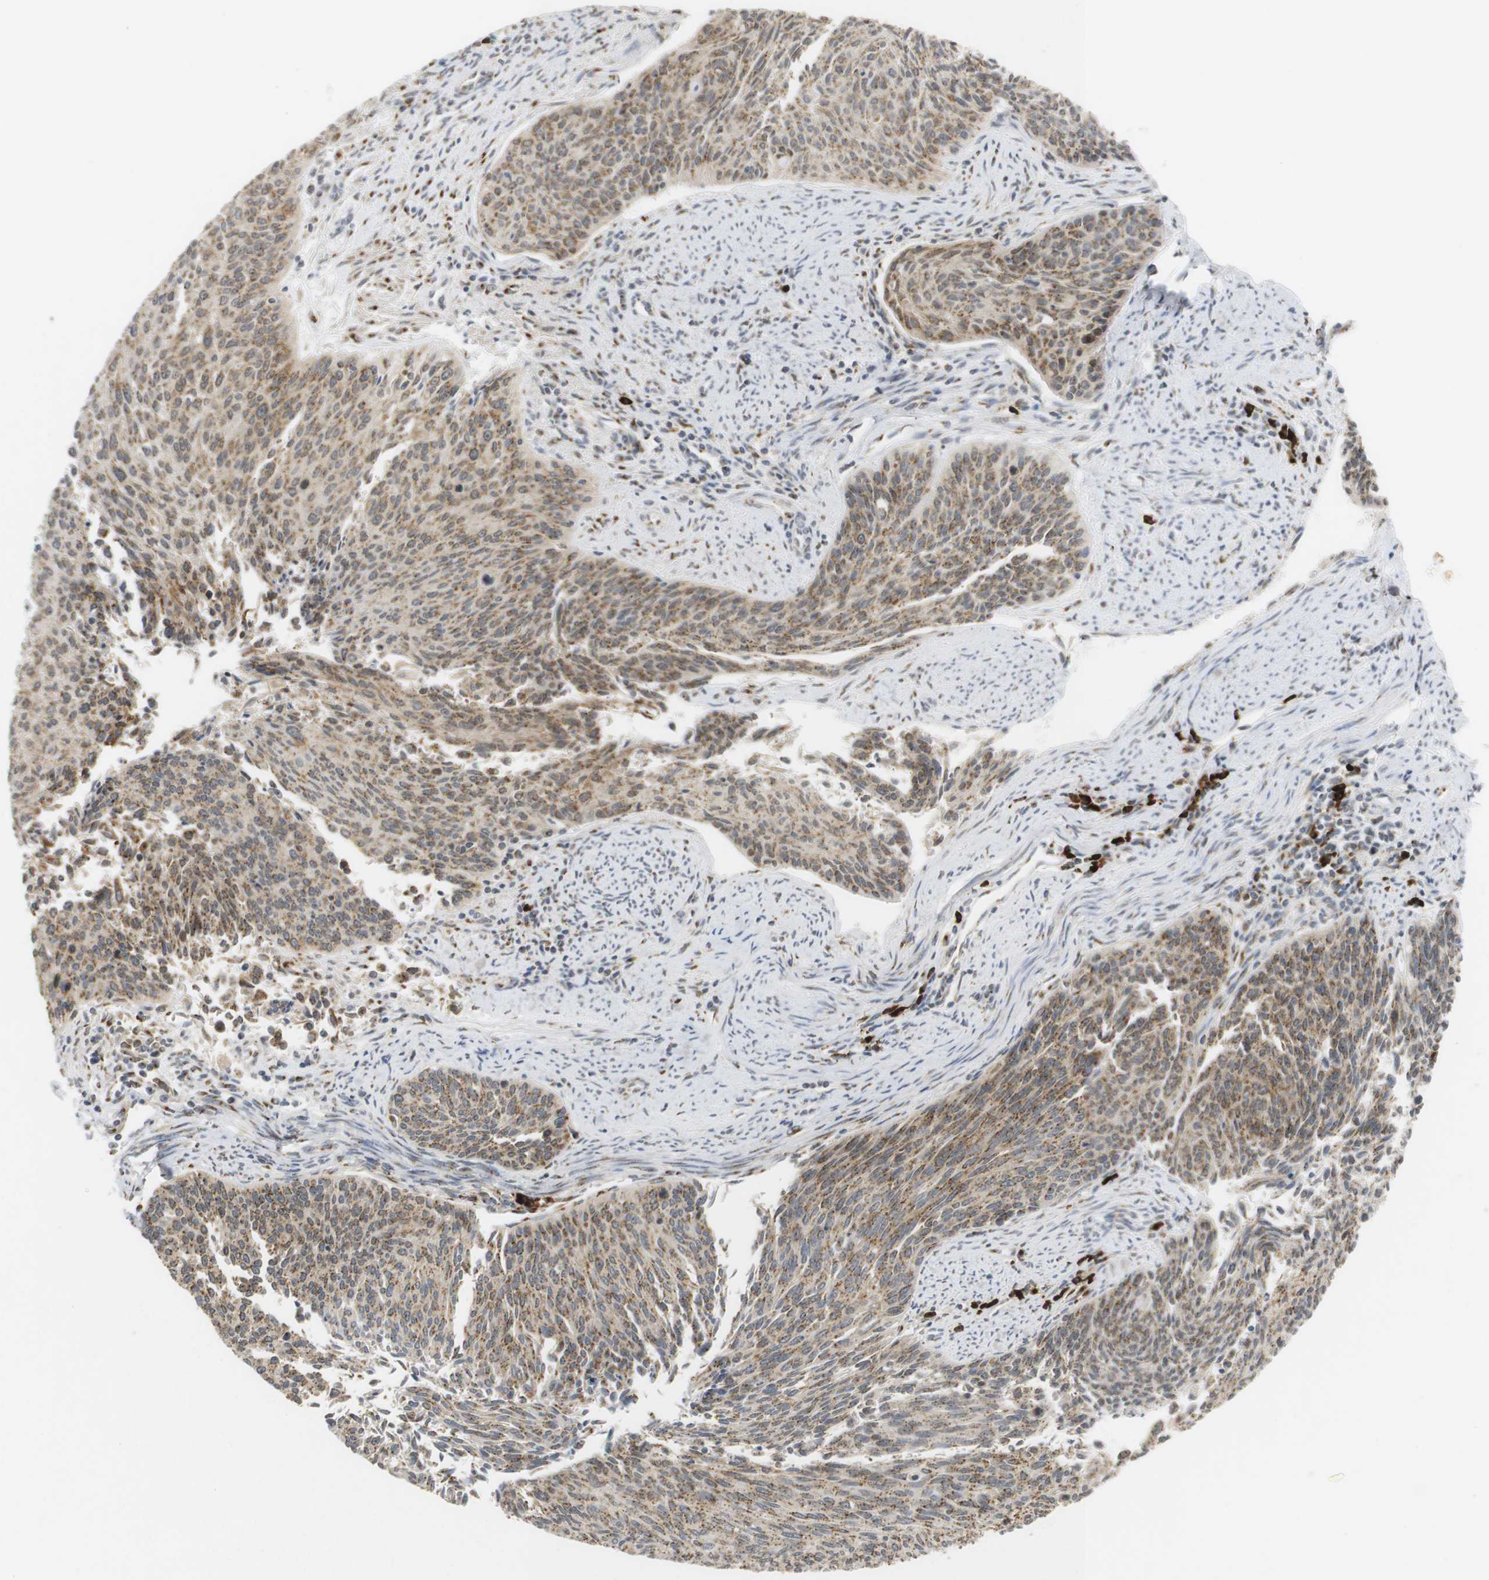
{"staining": {"intensity": "moderate", "quantity": ">75%", "location": "cytoplasmic/membranous"}, "tissue": "cervical cancer", "cell_type": "Tumor cells", "image_type": "cancer", "snomed": [{"axis": "morphology", "description": "Squamous cell carcinoma, NOS"}, {"axis": "topography", "description": "Cervix"}], "caption": "Cervical squamous cell carcinoma stained for a protein demonstrates moderate cytoplasmic/membranous positivity in tumor cells.", "gene": "ZFPL1", "patient": {"sex": "female", "age": 55}}